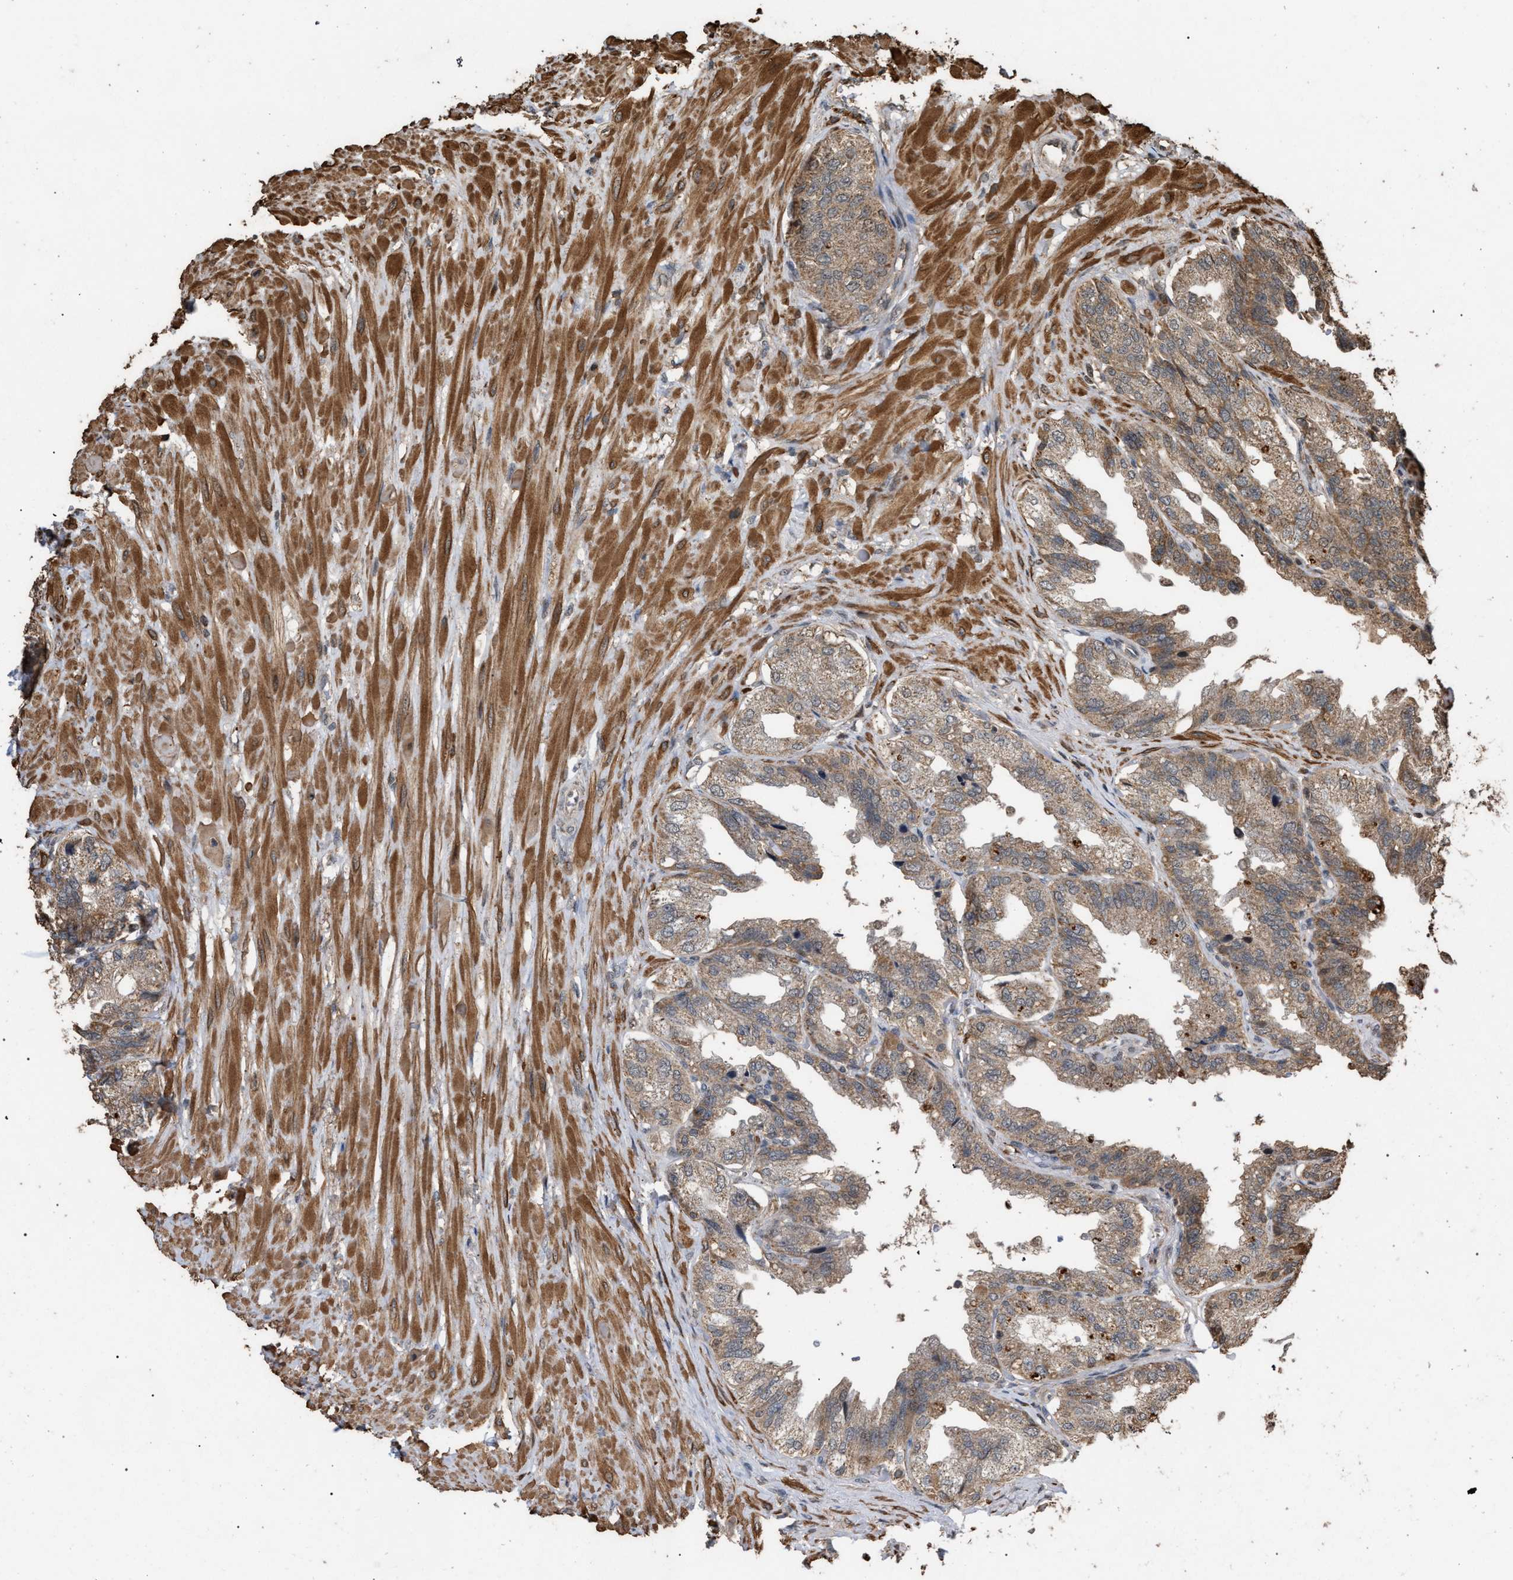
{"staining": {"intensity": "weak", "quantity": ">75%", "location": "cytoplasmic/membranous"}, "tissue": "seminal vesicle", "cell_type": "Glandular cells", "image_type": "normal", "snomed": [{"axis": "morphology", "description": "Normal tissue, NOS"}, {"axis": "topography", "description": "Seminal veicle"}], "caption": "Brown immunohistochemical staining in benign seminal vesicle demonstrates weak cytoplasmic/membranous positivity in about >75% of glandular cells.", "gene": "NAA35", "patient": {"sex": "male", "age": 68}}